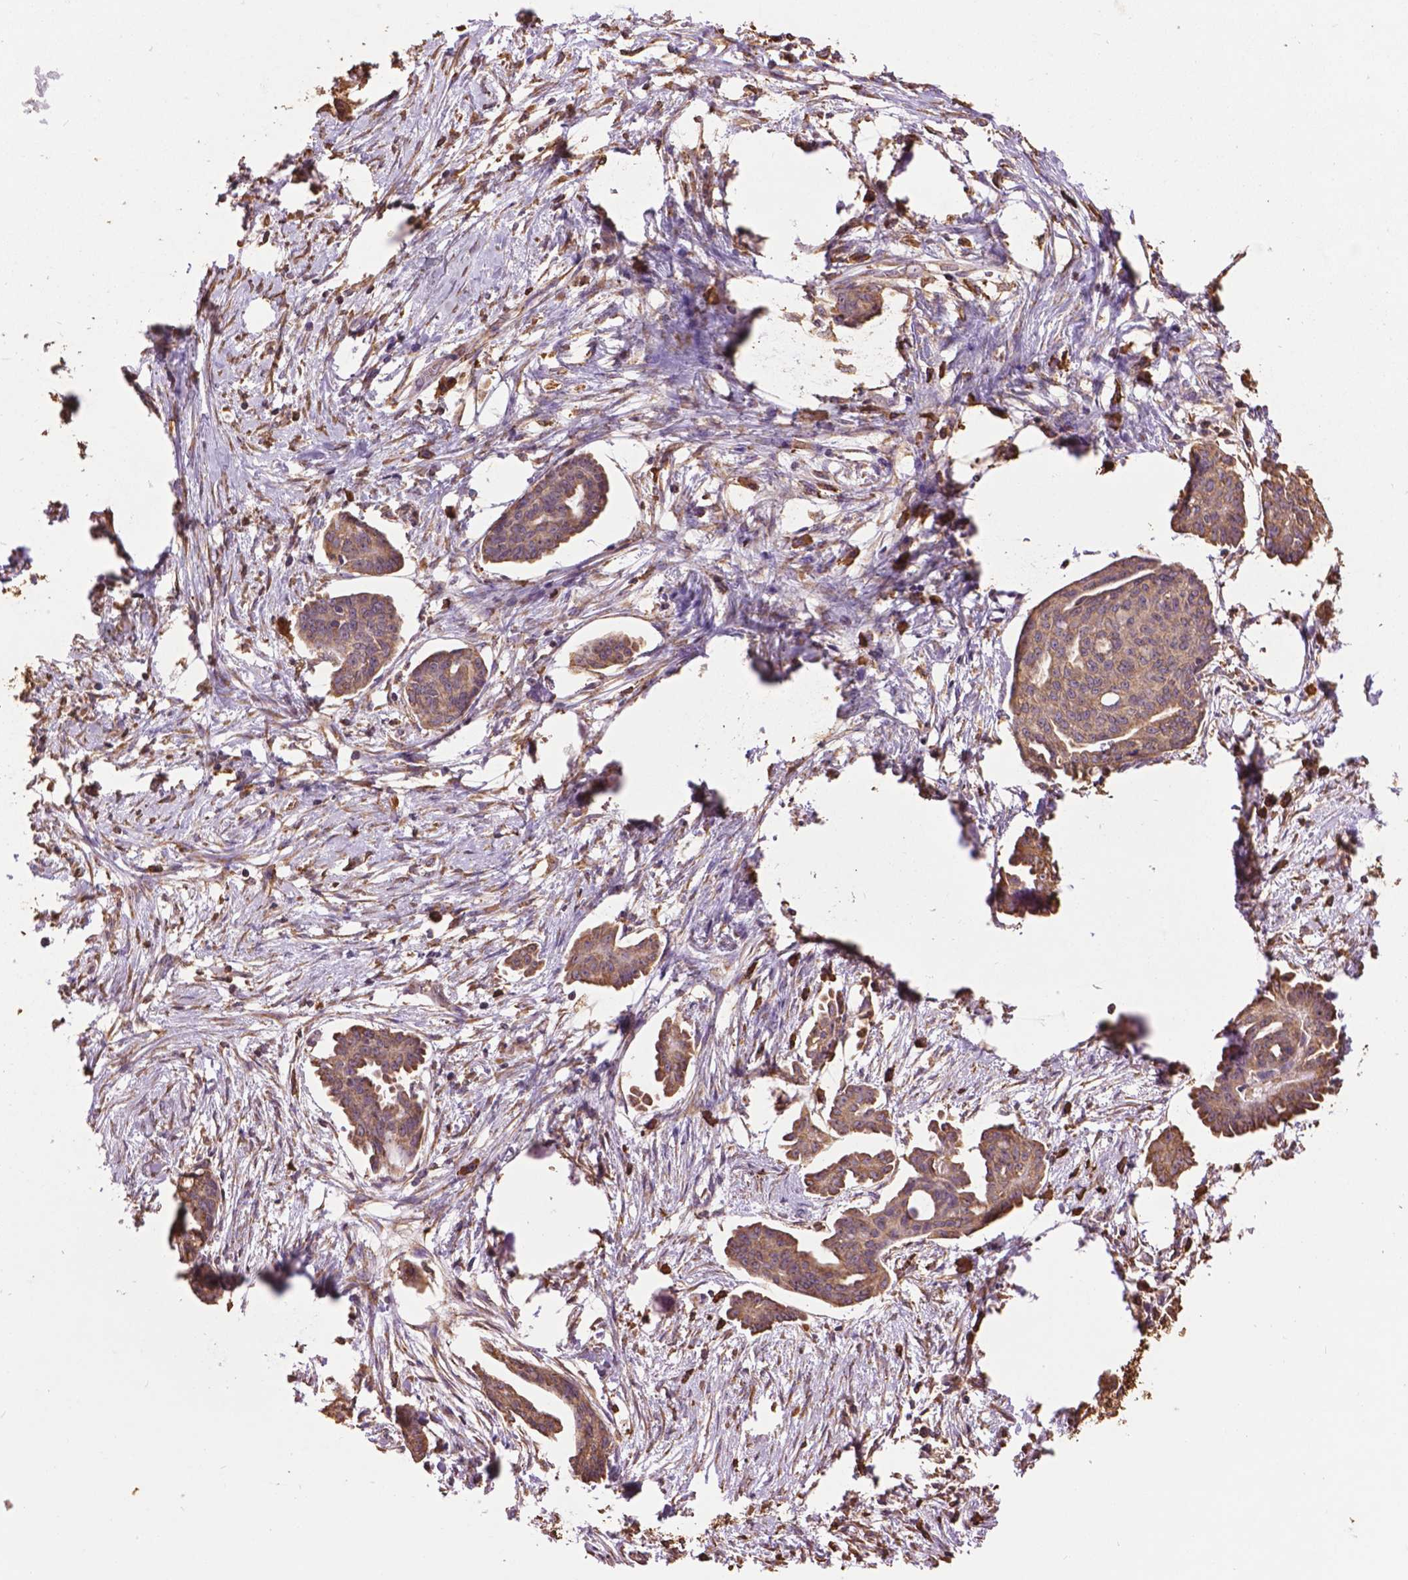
{"staining": {"intensity": "moderate", "quantity": ">75%", "location": "cytoplasmic/membranous"}, "tissue": "ovarian cancer", "cell_type": "Tumor cells", "image_type": "cancer", "snomed": [{"axis": "morphology", "description": "Cystadenocarcinoma, serous, NOS"}, {"axis": "topography", "description": "Ovary"}], "caption": "Immunohistochemistry micrograph of ovarian cancer stained for a protein (brown), which exhibits medium levels of moderate cytoplasmic/membranous positivity in about >75% of tumor cells.", "gene": "PPP2R5E", "patient": {"sex": "female", "age": 71}}